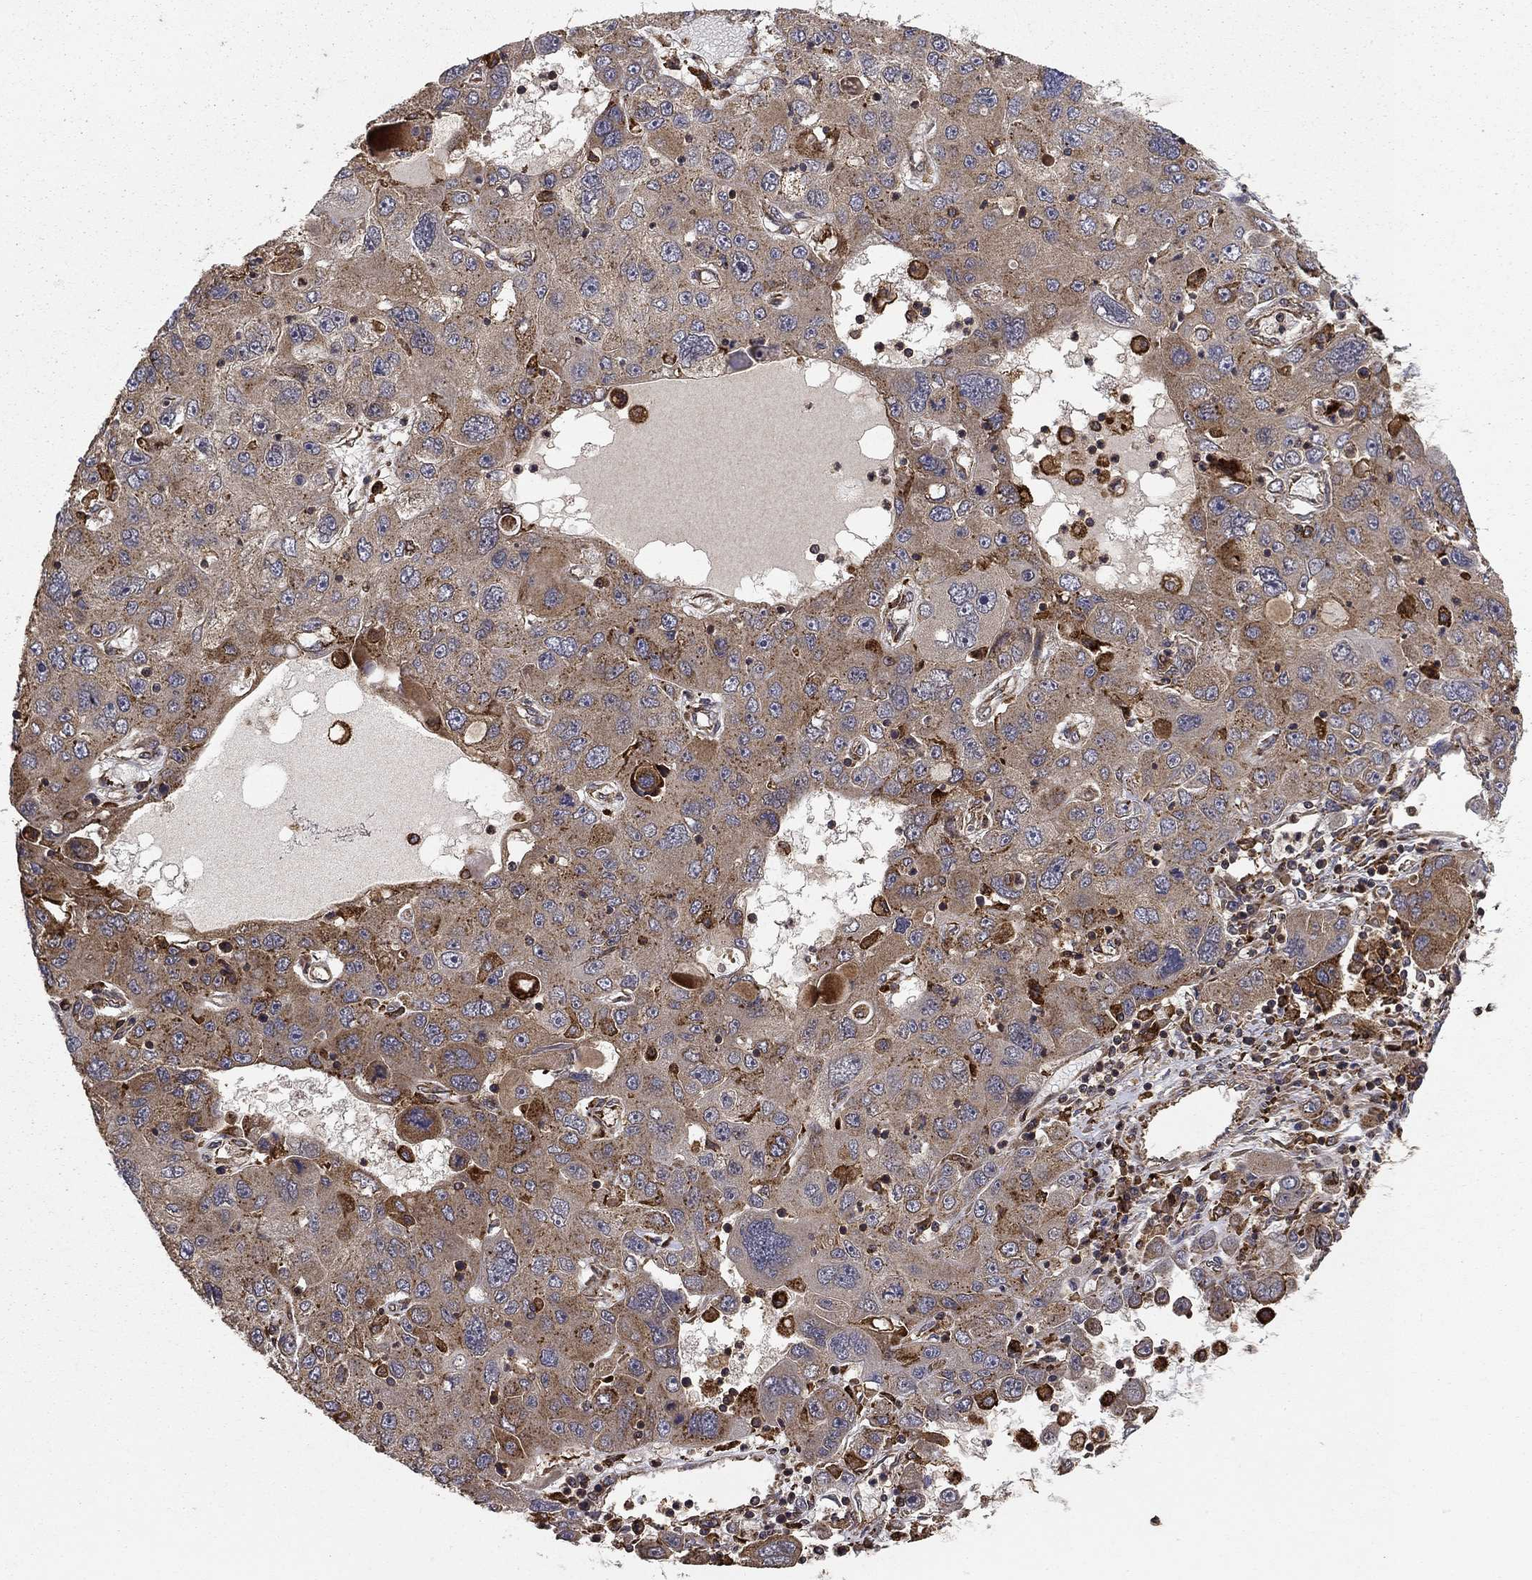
{"staining": {"intensity": "weak", "quantity": "25%-75%", "location": "cytoplasmic/membranous"}, "tissue": "stomach cancer", "cell_type": "Tumor cells", "image_type": "cancer", "snomed": [{"axis": "morphology", "description": "Adenocarcinoma, NOS"}, {"axis": "topography", "description": "Stomach"}], "caption": "Protein expression analysis of stomach cancer displays weak cytoplasmic/membranous positivity in approximately 25%-75% of tumor cells.", "gene": "BABAM2", "patient": {"sex": "male", "age": 56}}